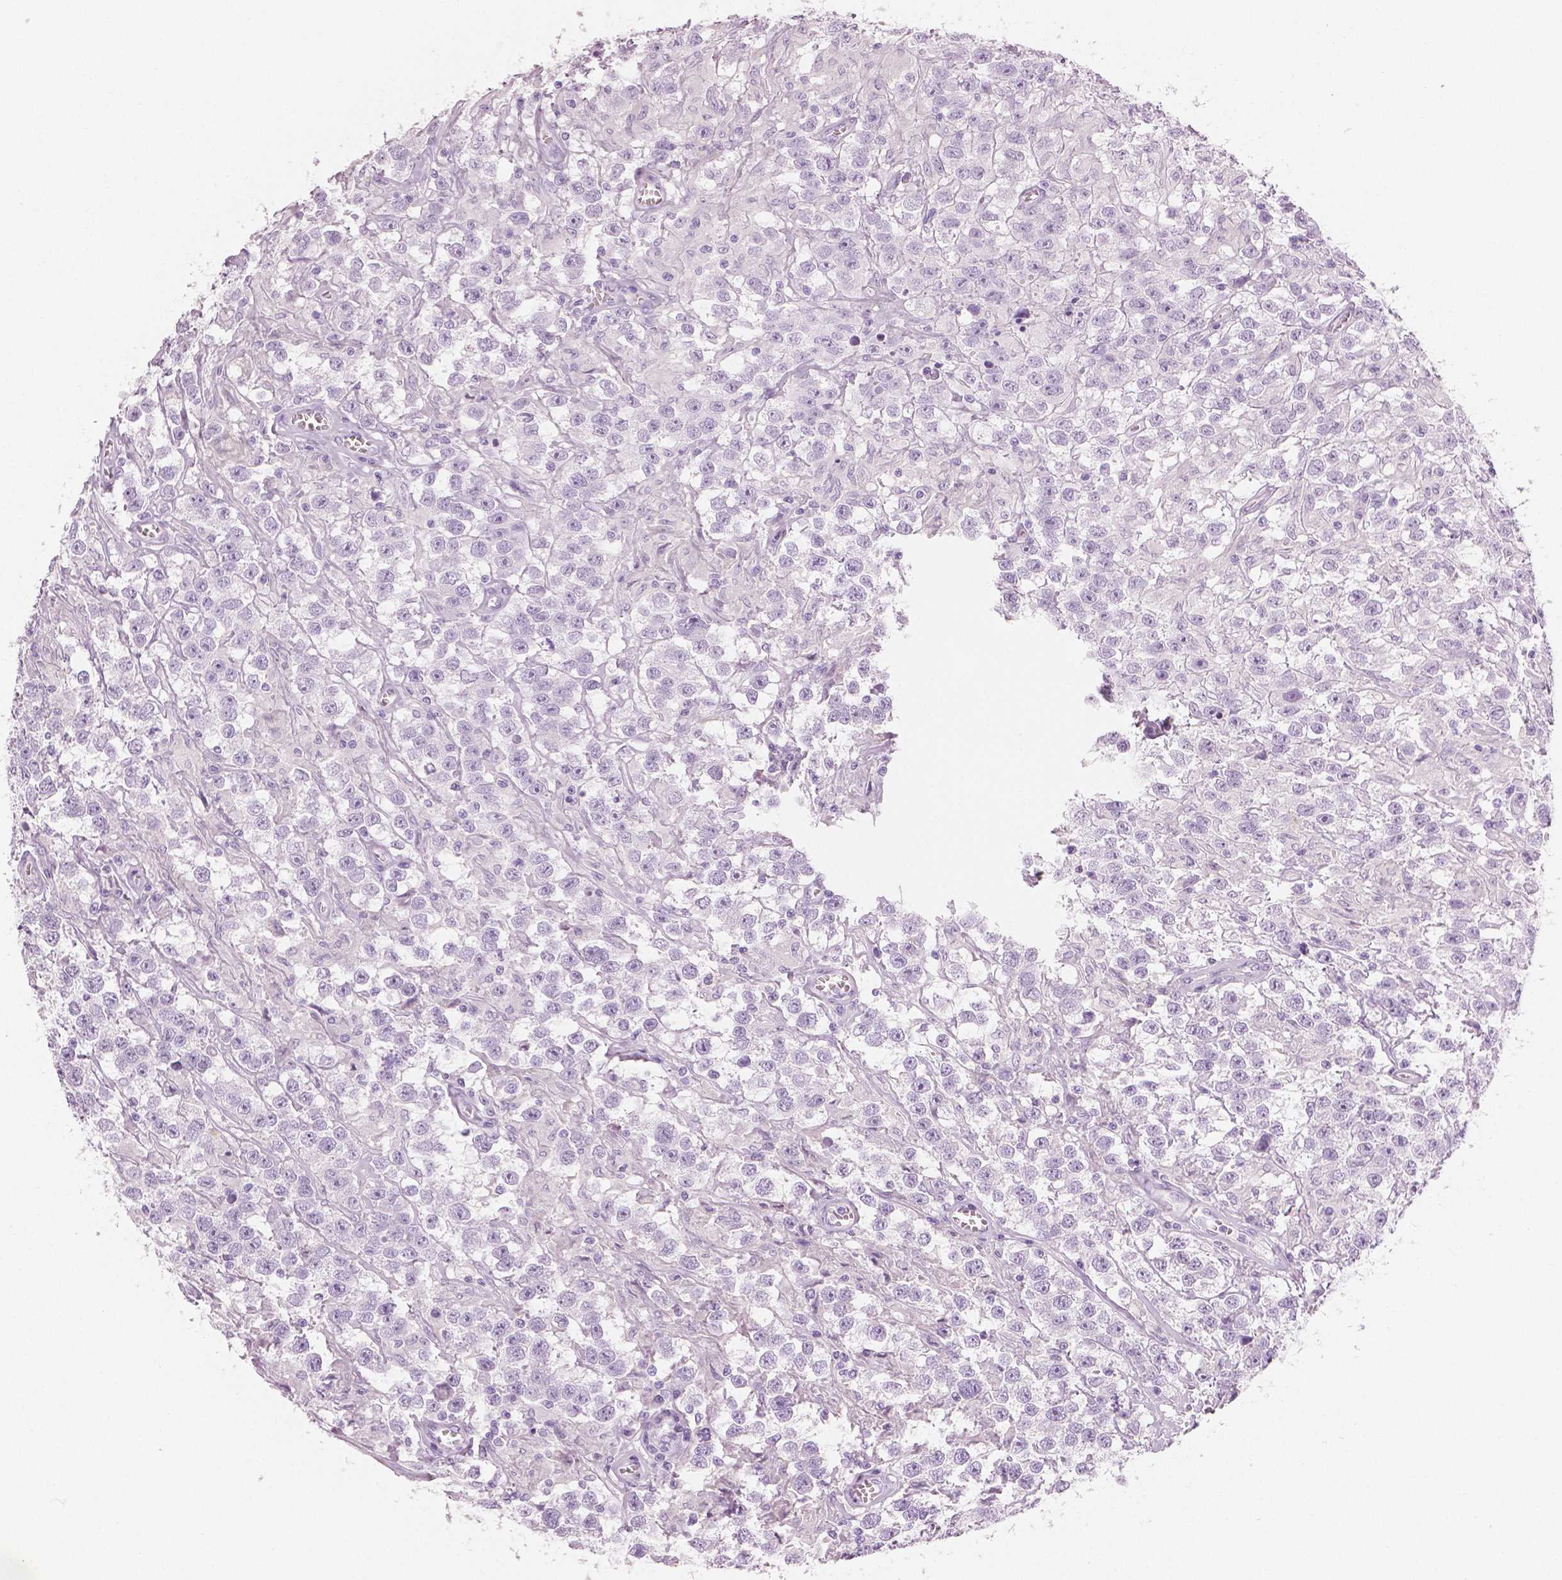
{"staining": {"intensity": "negative", "quantity": "none", "location": "none"}, "tissue": "testis cancer", "cell_type": "Tumor cells", "image_type": "cancer", "snomed": [{"axis": "morphology", "description": "Seminoma, NOS"}, {"axis": "topography", "description": "Testis"}], "caption": "Tumor cells show no significant protein staining in testis cancer. (DAB (3,3'-diaminobenzidine) IHC visualized using brightfield microscopy, high magnification).", "gene": "PLIN4", "patient": {"sex": "male", "age": 43}}